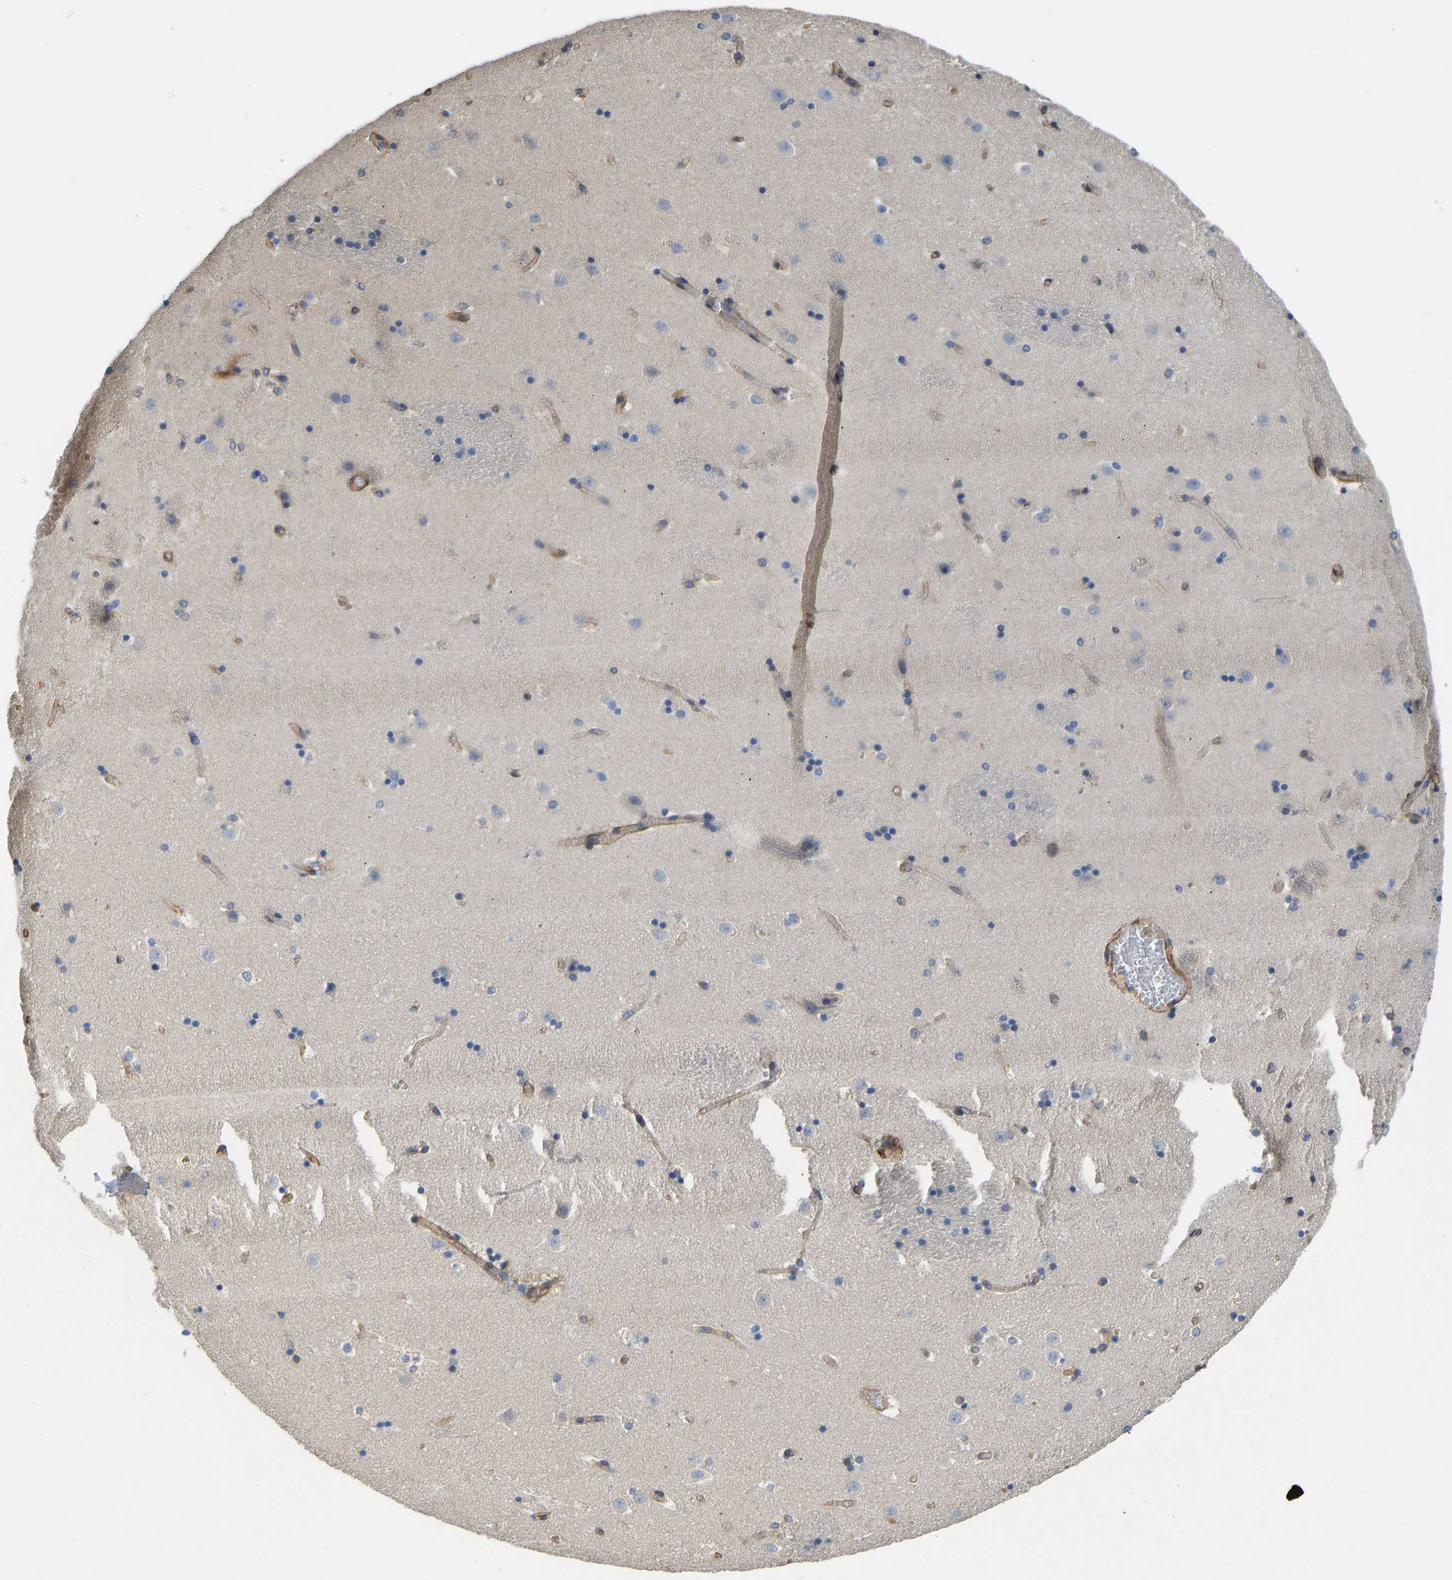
{"staining": {"intensity": "moderate", "quantity": "<25%", "location": "cytoplasmic/membranous"}, "tissue": "caudate", "cell_type": "Glial cells", "image_type": "normal", "snomed": [{"axis": "morphology", "description": "Normal tissue, NOS"}, {"axis": "topography", "description": "Lateral ventricle wall"}], "caption": "Unremarkable caudate reveals moderate cytoplasmic/membranous staining in about <25% of glial cells, visualized by immunohistochemistry.", "gene": "ELMO2", "patient": {"sex": "male", "age": 45}}